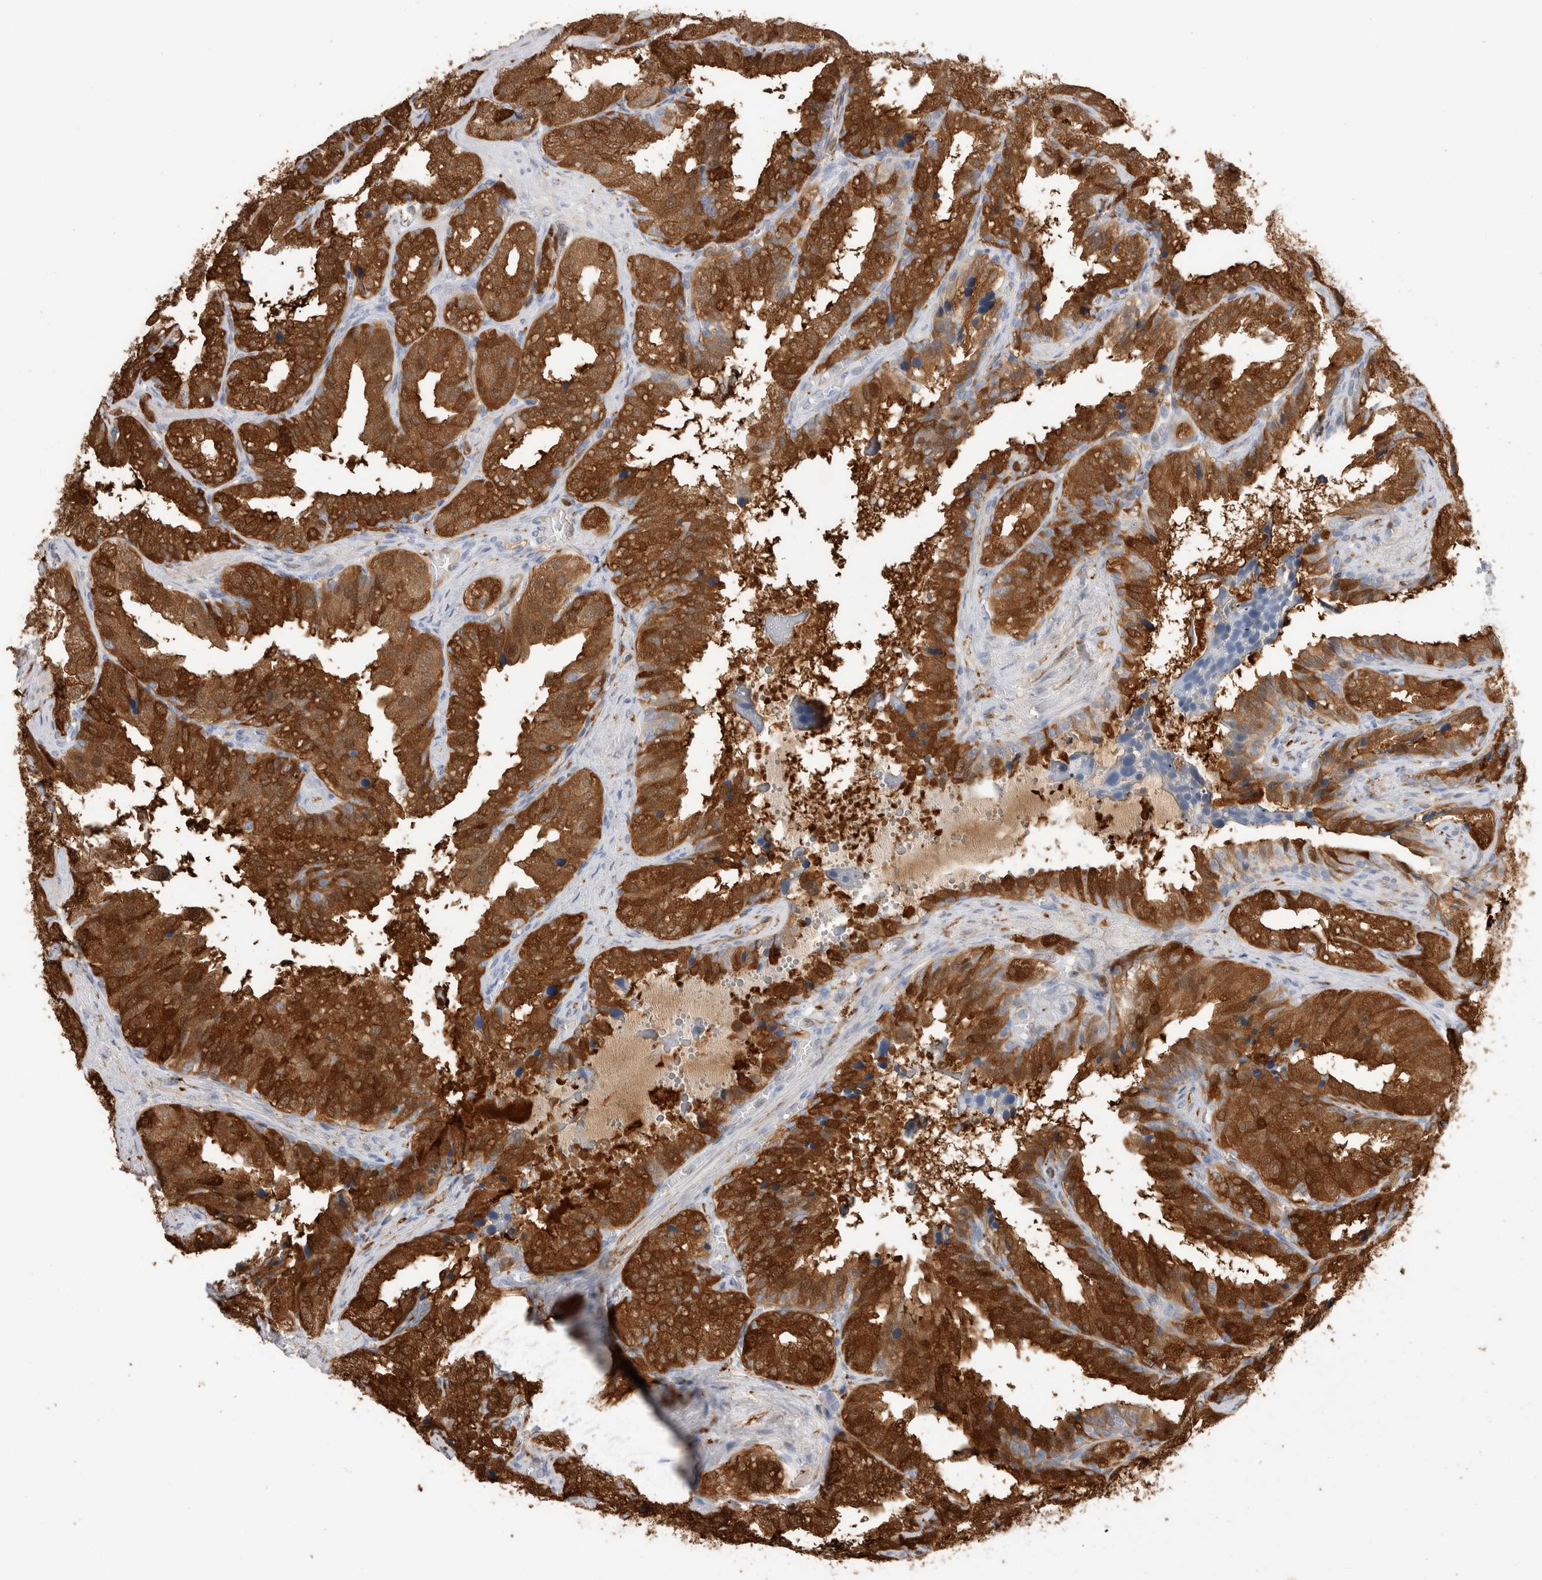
{"staining": {"intensity": "strong", "quantity": ">75%", "location": "cytoplasmic/membranous"}, "tissue": "seminal vesicle", "cell_type": "Glandular cells", "image_type": "normal", "snomed": [{"axis": "morphology", "description": "Normal tissue, NOS"}, {"axis": "topography", "description": "Prostate"}, {"axis": "topography", "description": "Seminal veicle"}], "caption": "Seminal vesicle stained with immunohistochemistry exhibits strong cytoplasmic/membranous expression in about >75% of glandular cells. The protein of interest is shown in brown color, while the nuclei are stained blue.", "gene": "NAPEPLD", "patient": {"sex": "male", "age": 51}}